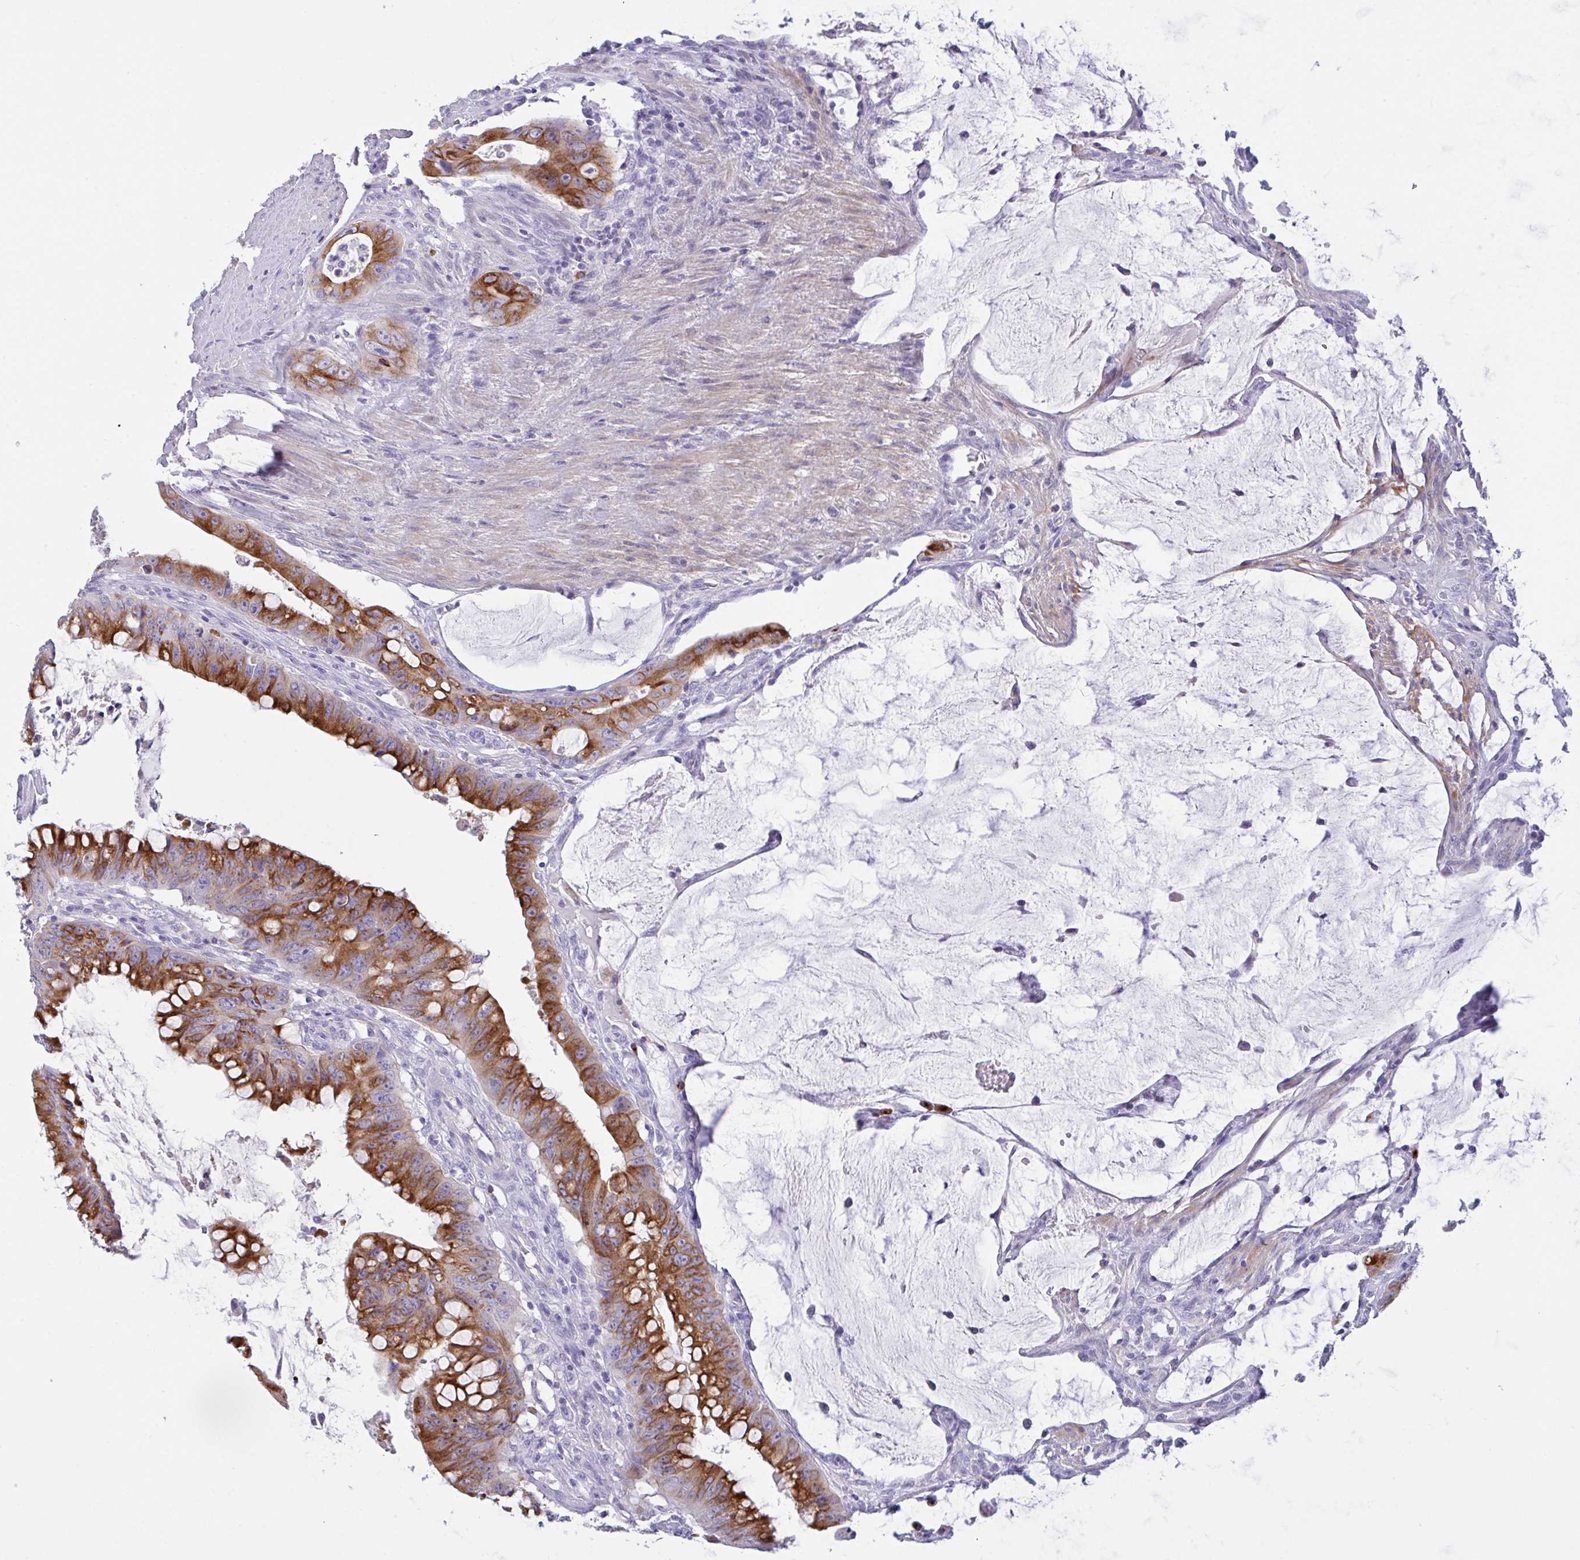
{"staining": {"intensity": "strong", "quantity": ">75%", "location": "cytoplasmic/membranous"}, "tissue": "colorectal cancer", "cell_type": "Tumor cells", "image_type": "cancer", "snomed": [{"axis": "morphology", "description": "Adenocarcinoma, NOS"}, {"axis": "topography", "description": "Rectum"}], "caption": "This image shows colorectal adenocarcinoma stained with IHC to label a protein in brown. The cytoplasmic/membranous of tumor cells show strong positivity for the protein. Nuclei are counter-stained blue.", "gene": "FBXL20", "patient": {"sex": "male", "age": 78}}